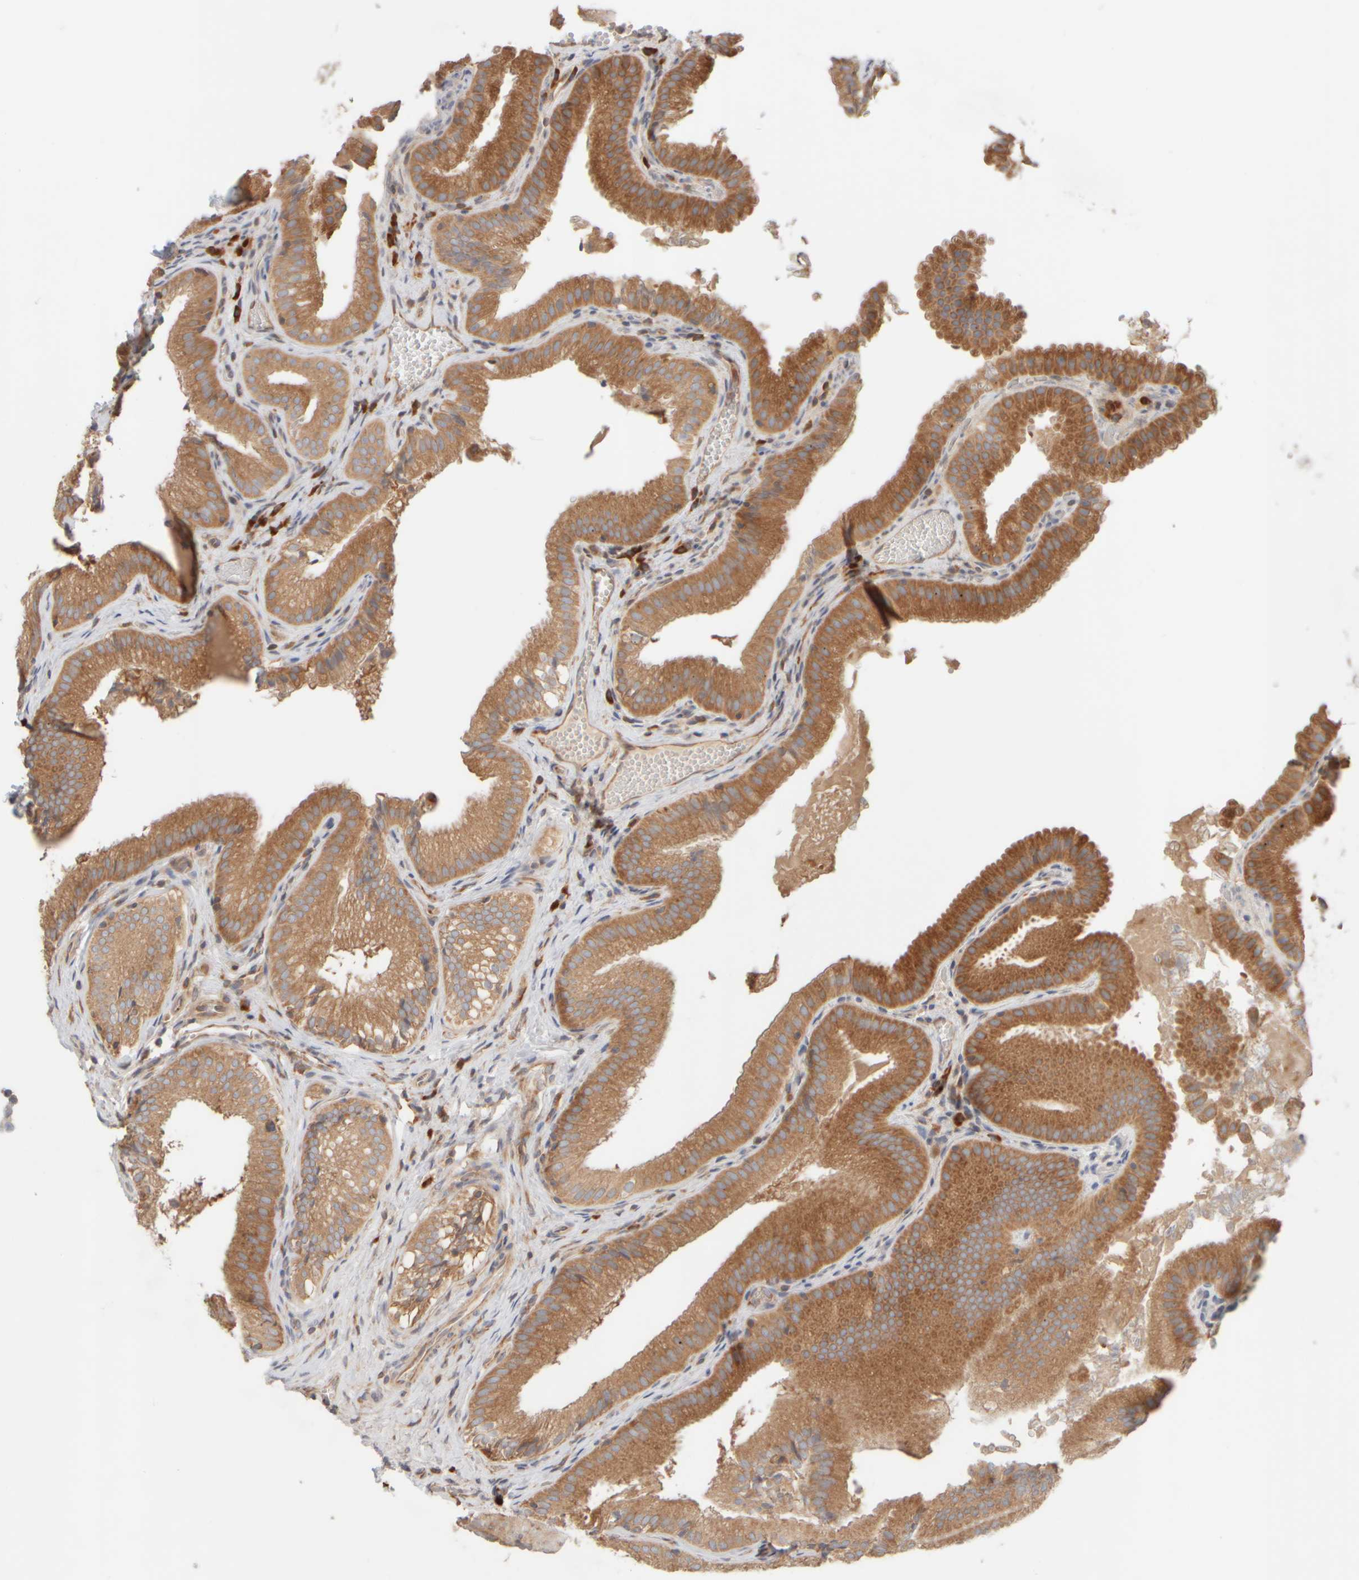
{"staining": {"intensity": "moderate", "quantity": ">75%", "location": "cytoplasmic/membranous"}, "tissue": "gallbladder", "cell_type": "Glandular cells", "image_type": "normal", "snomed": [{"axis": "morphology", "description": "Normal tissue, NOS"}, {"axis": "topography", "description": "Gallbladder"}], "caption": "Immunohistochemical staining of benign human gallbladder displays medium levels of moderate cytoplasmic/membranous positivity in approximately >75% of glandular cells.", "gene": "EIF2B3", "patient": {"sex": "female", "age": 30}}